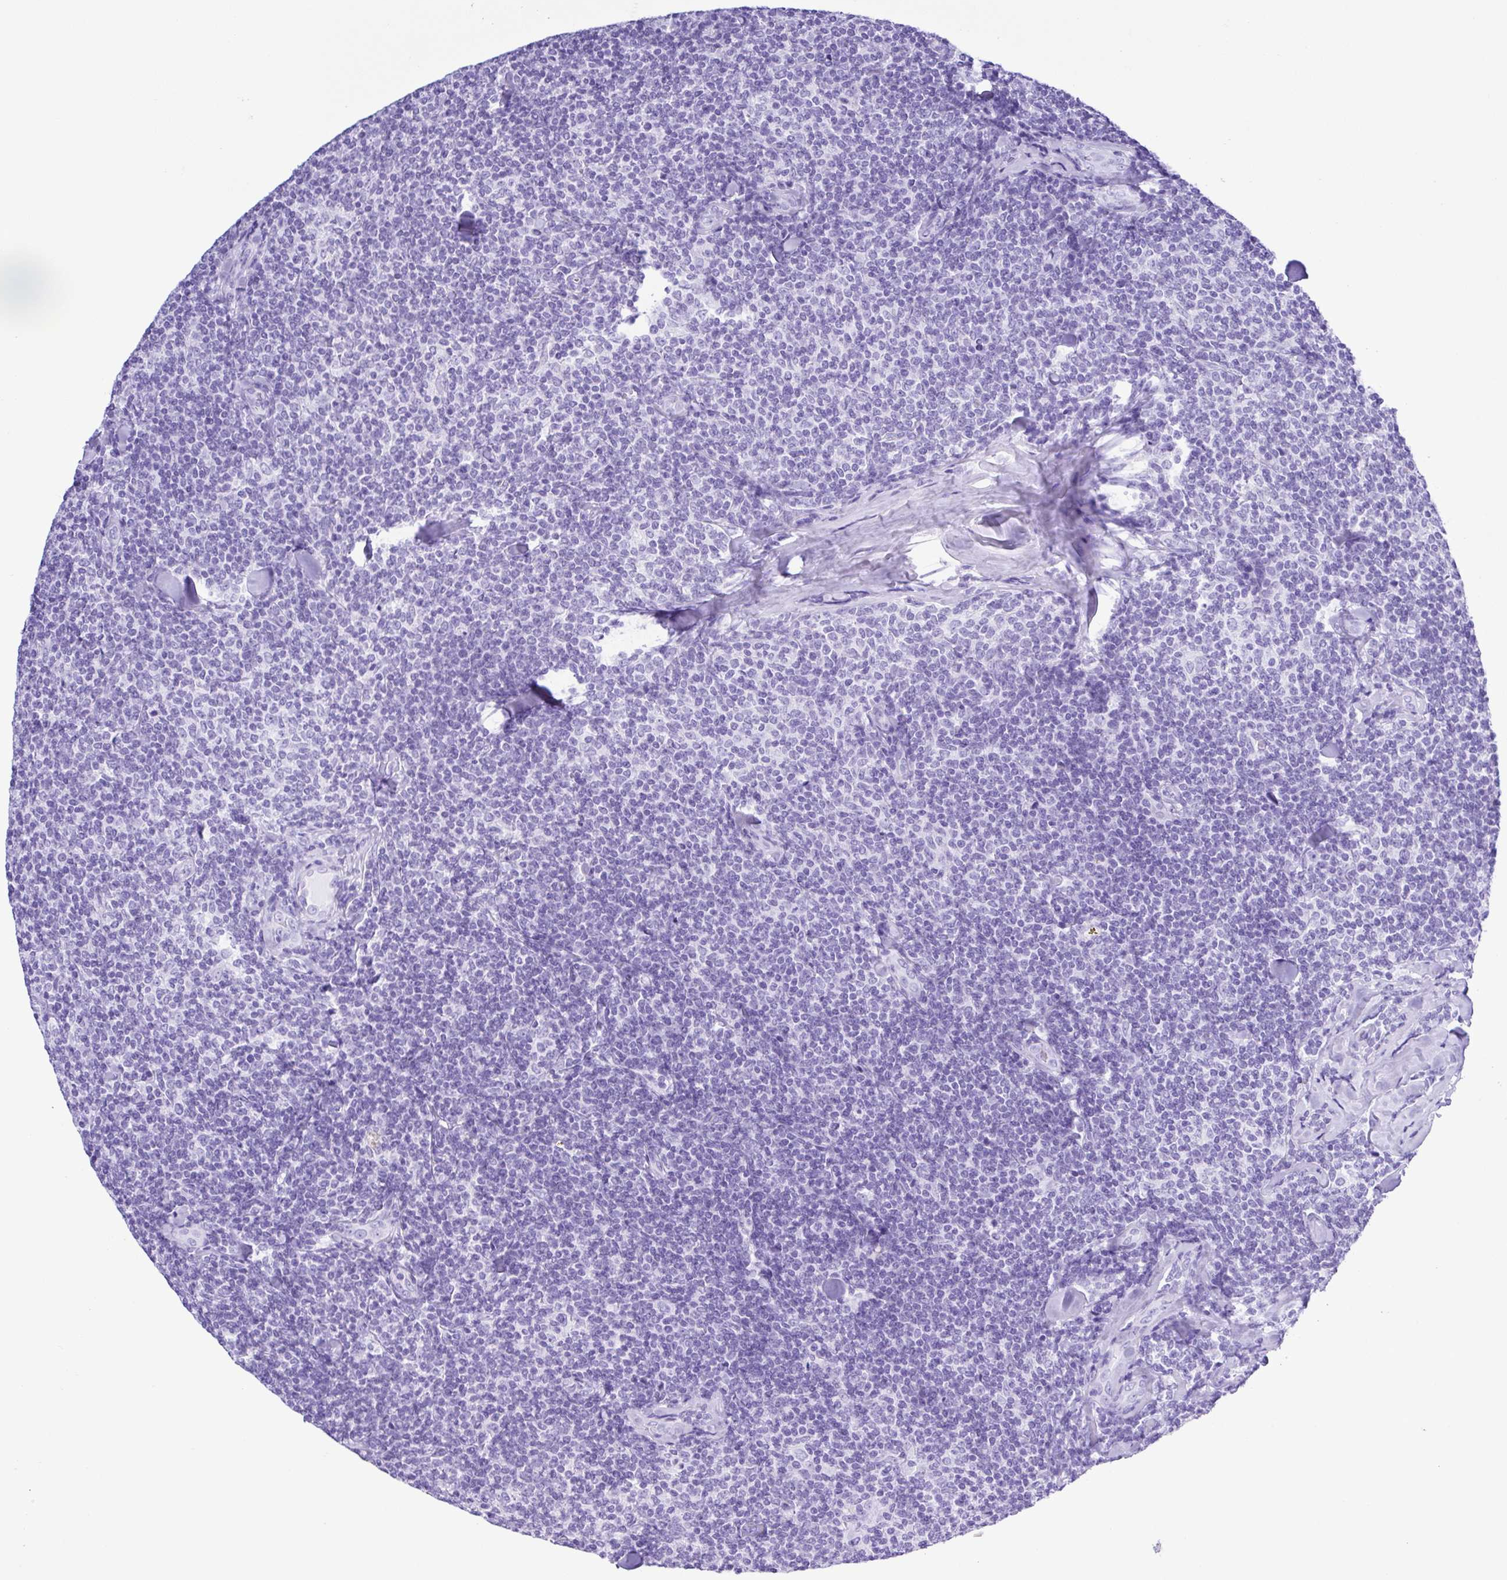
{"staining": {"intensity": "negative", "quantity": "none", "location": "none"}, "tissue": "lymphoma", "cell_type": "Tumor cells", "image_type": "cancer", "snomed": [{"axis": "morphology", "description": "Malignant lymphoma, non-Hodgkin's type, Low grade"}, {"axis": "topography", "description": "Lymph node"}], "caption": "Human lymphoma stained for a protein using immunohistochemistry shows no expression in tumor cells.", "gene": "SYT1", "patient": {"sex": "female", "age": 56}}